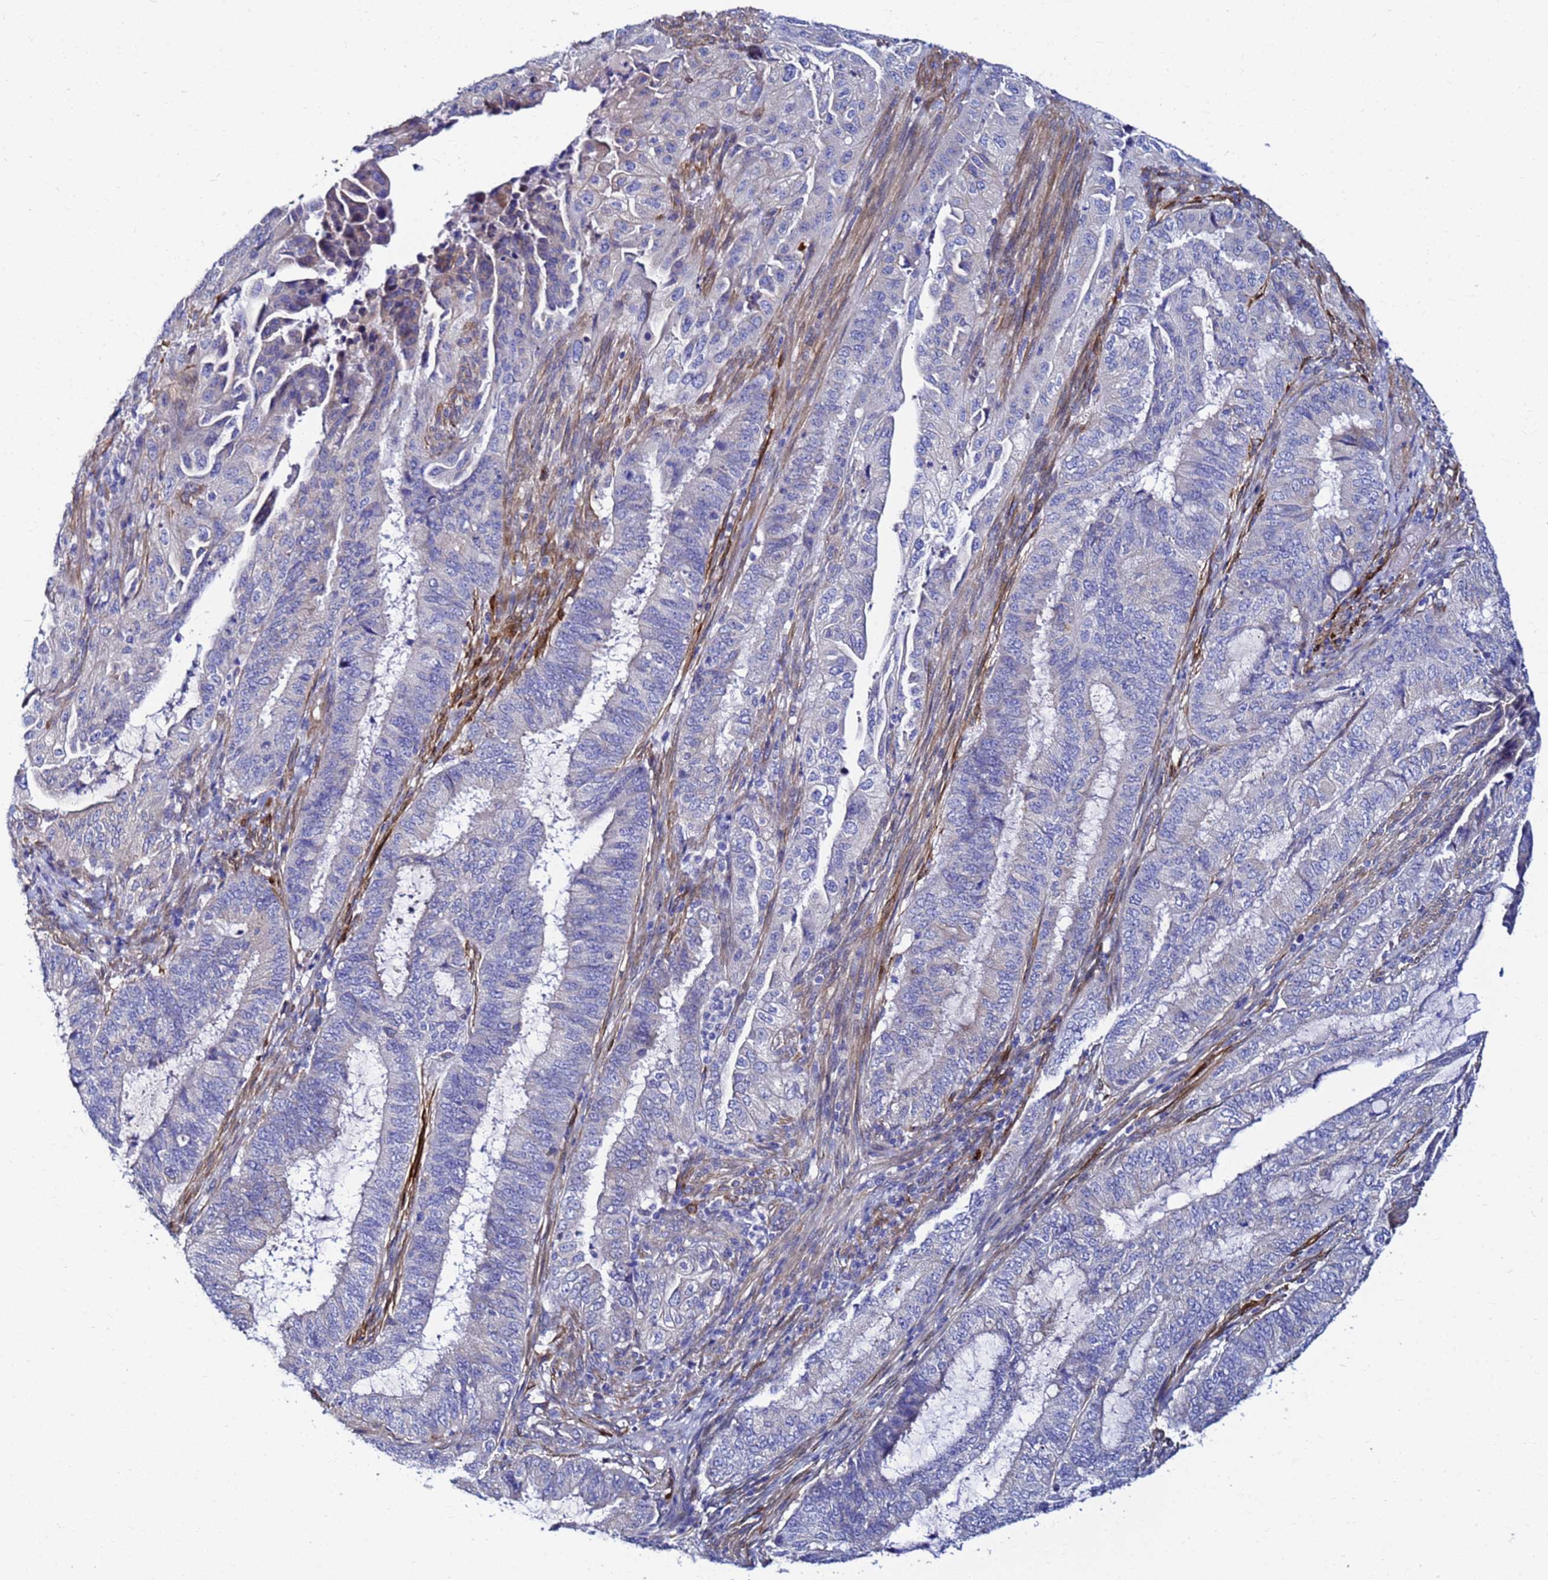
{"staining": {"intensity": "negative", "quantity": "none", "location": "none"}, "tissue": "endometrial cancer", "cell_type": "Tumor cells", "image_type": "cancer", "snomed": [{"axis": "morphology", "description": "Adenocarcinoma, NOS"}, {"axis": "topography", "description": "Endometrium"}], "caption": "This image is of endometrial cancer stained with immunohistochemistry (IHC) to label a protein in brown with the nuclei are counter-stained blue. There is no positivity in tumor cells.", "gene": "JRKL", "patient": {"sex": "female", "age": 51}}